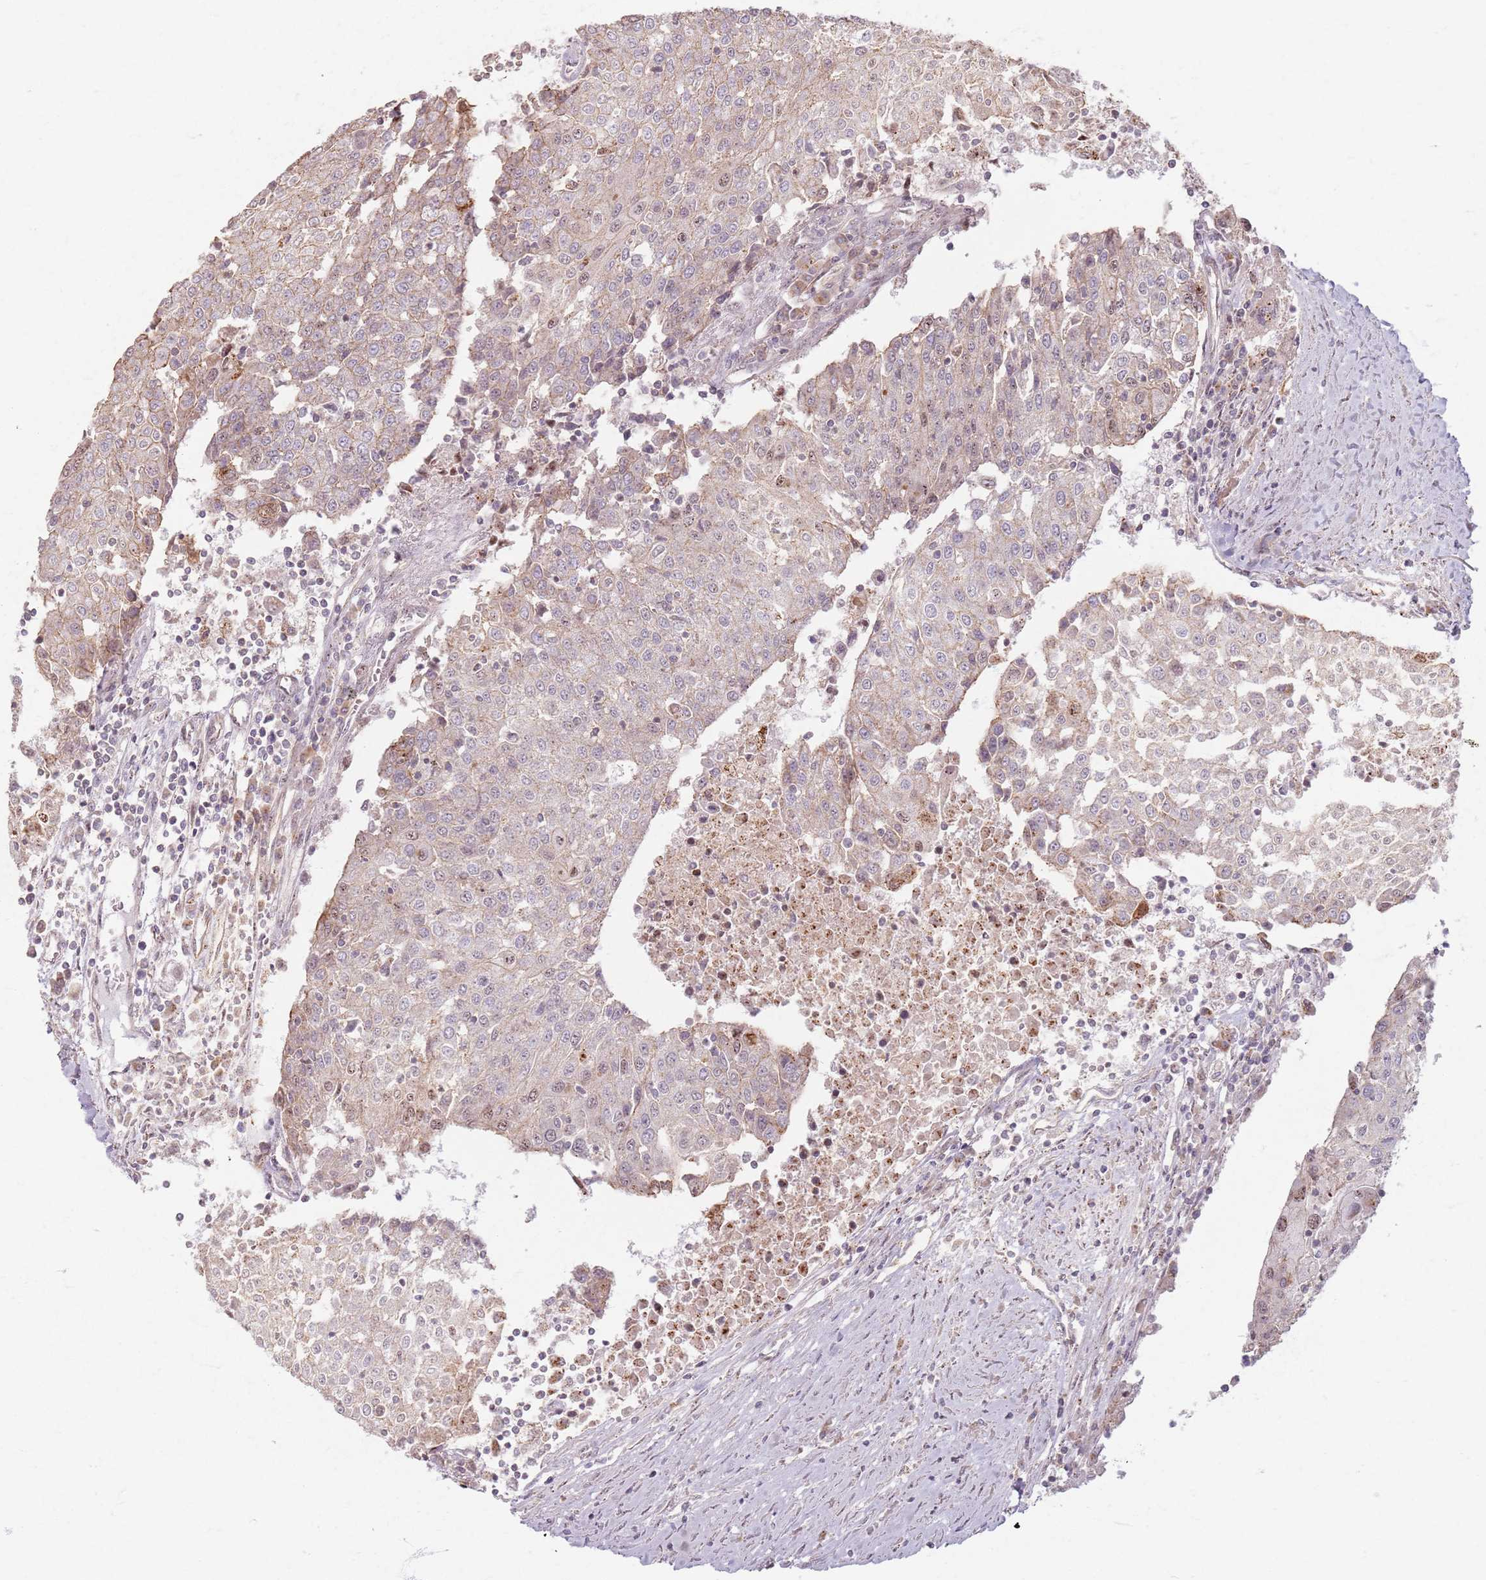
{"staining": {"intensity": "weak", "quantity": "<25%", "location": "cytoplasmic/membranous"}, "tissue": "urothelial cancer", "cell_type": "Tumor cells", "image_type": "cancer", "snomed": [{"axis": "morphology", "description": "Urothelial carcinoma, High grade"}, {"axis": "topography", "description": "Urinary bladder"}], "caption": "A high-resolution photomicrograph shows immunohistochemistry staining of urothelial cancer, which exhibits no significant staining in tumor cells. (DAB IHC with hematoxylin counter stain).", "gene": "KCNA5", "patient": {"sex": "female", "age": 85}}